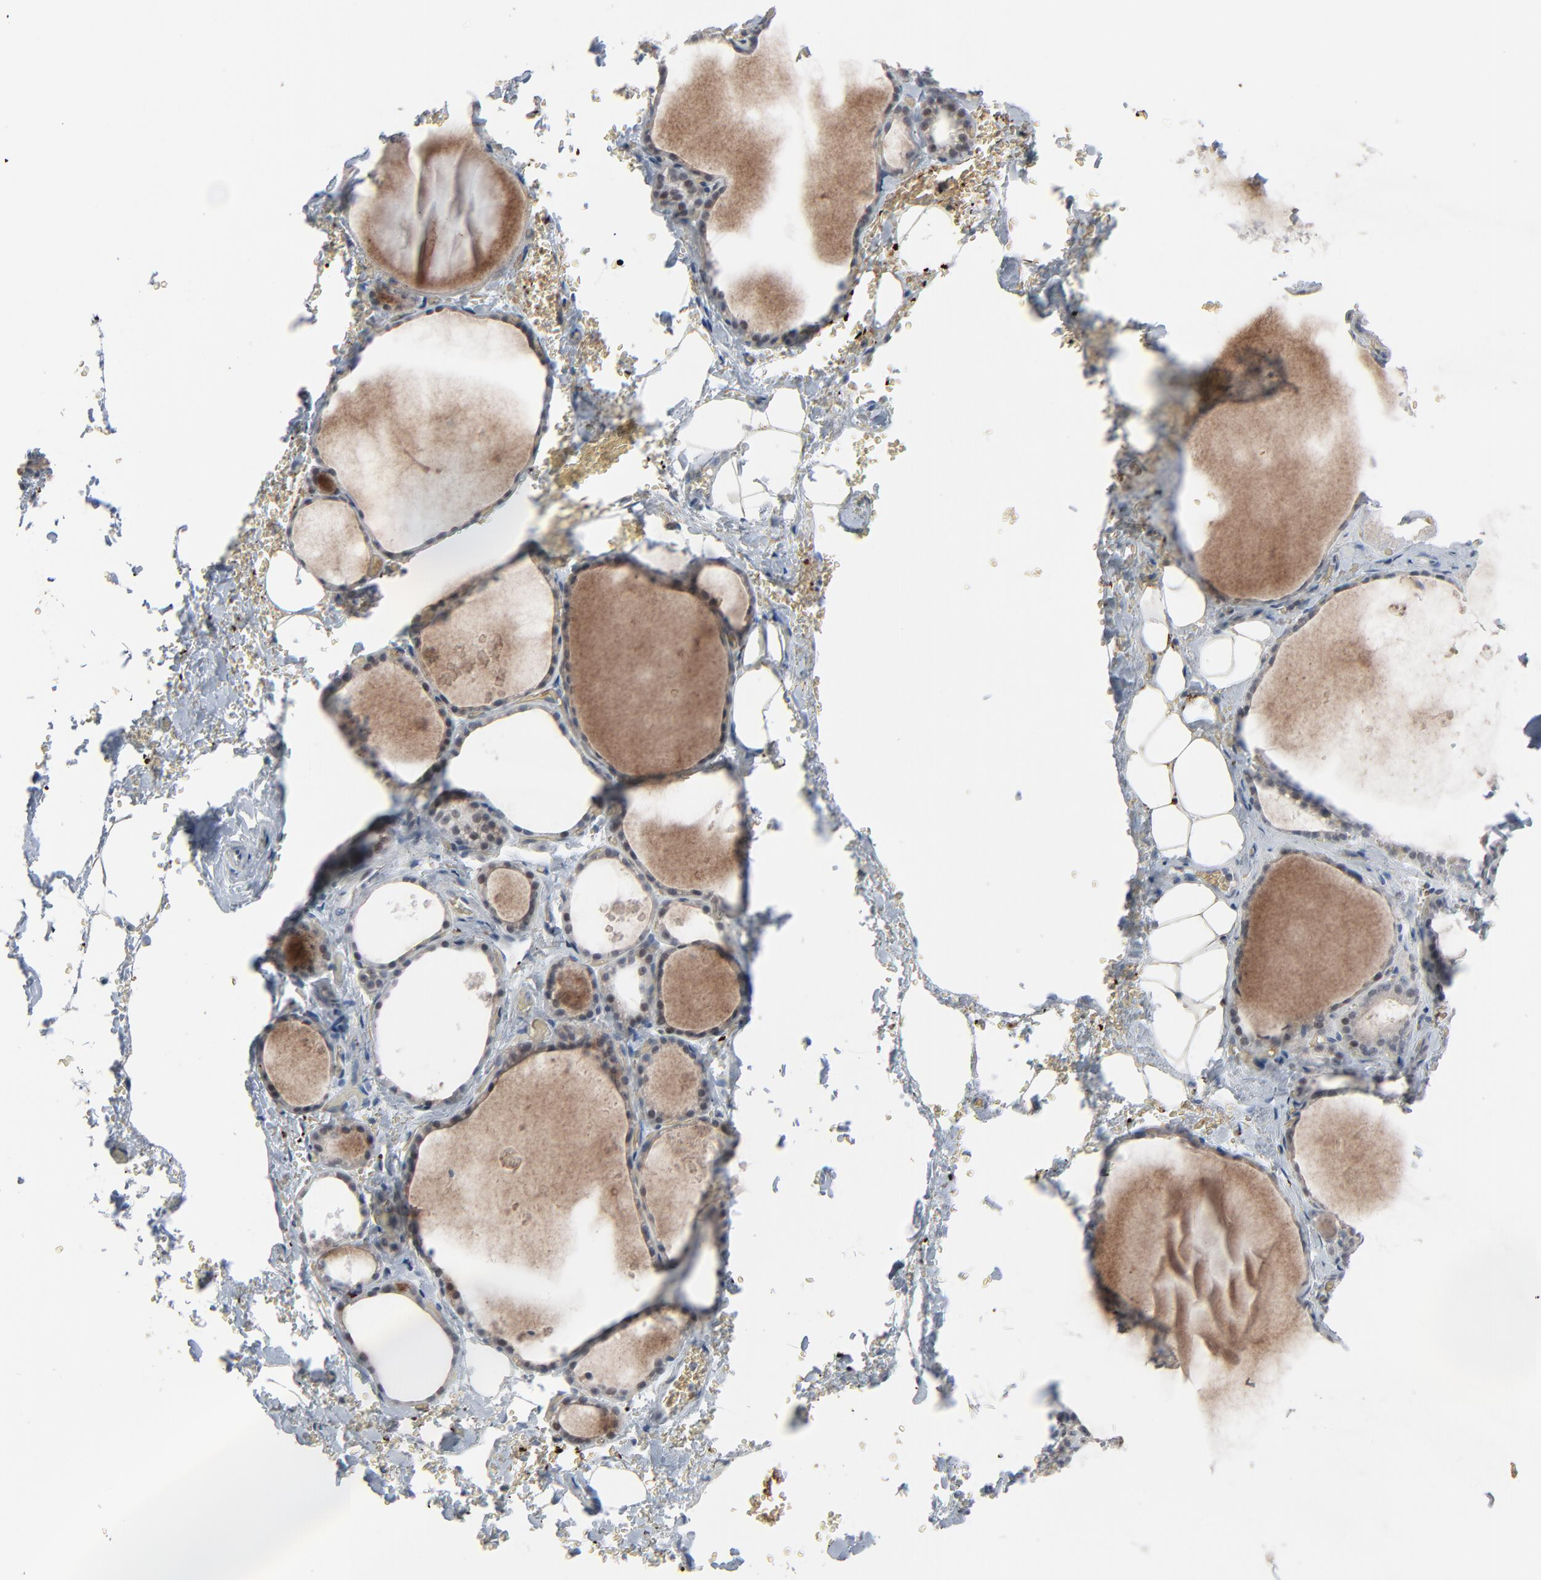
{"staining": {"intensity": "weak", "quantity": ">75%", "location": "cytoplasmic/membranous"}, "tissue": "thyroid gland", "cell_type": "Glandular cells", "image_type": "normal", "snomed": [{"axis": "morphology", "description": "Normal tissue, NOS"}, {"axis": "topography", "description": "Thyroid gland"}], "caption": "Human thyroid gland stained with a brown dye displays weak cytoplasmic/membranous positive positivity in approximately >75% of glandular cells.", "gene": "SAGE1", "patient": {"sex": "male", "age": 61}}